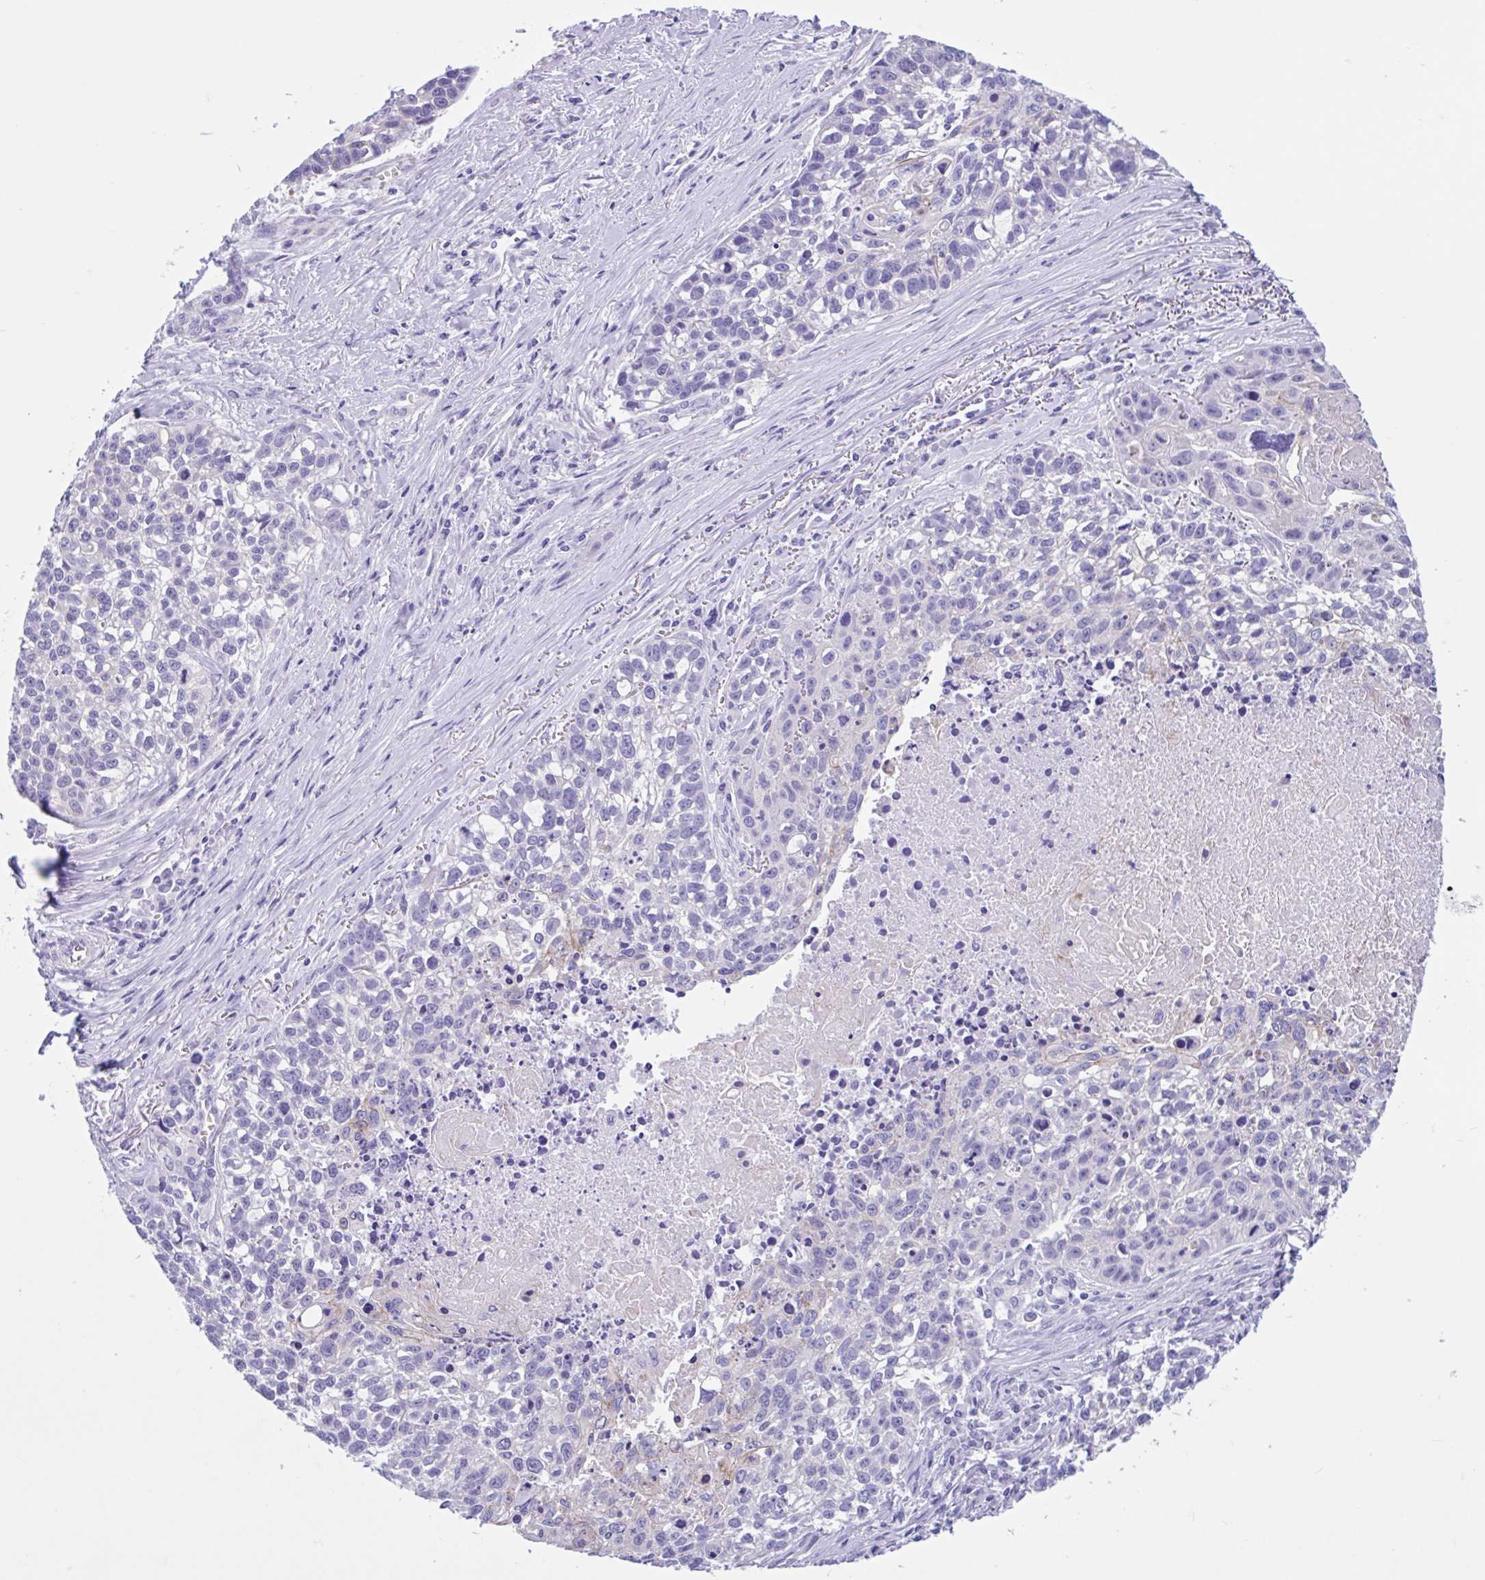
{"staining": {"intensity": "negative", "quantity": "none", "location": "none"}, "tissue": "lung cancer", "cell_type": "Tumor cells", "image_type": "cancer", "snomed": [{"axis": "morphology", "description": "Squamous cell carcinoma, NOS"}, {"axis": "topography", "description": "Lung"}], "caption": "IHC of human lung cancer (squamous cell carcinoma) reveals no staining in tumor cells.", "gene": "TMEM79", "patient": {"sex": "male", "age": 74}}